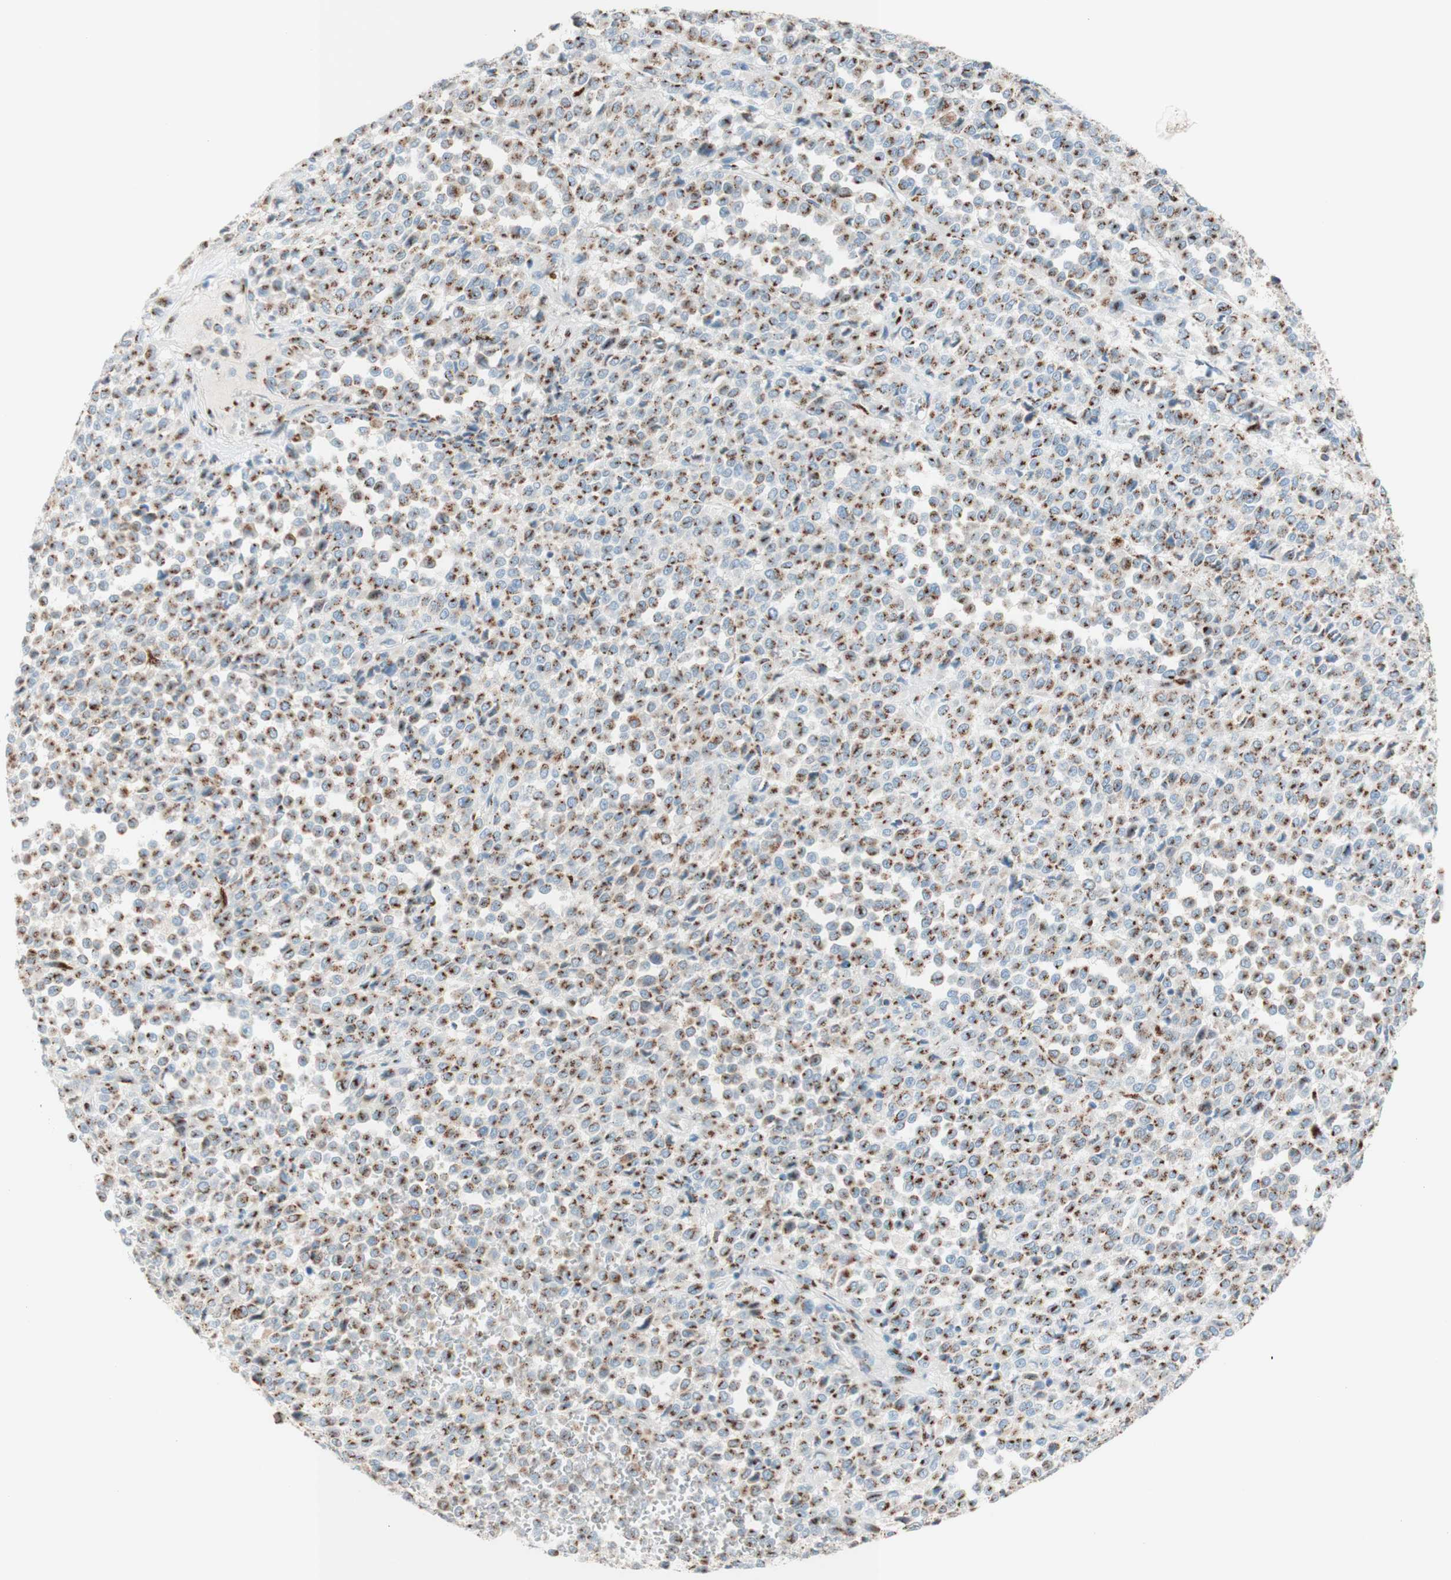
{"staining": {"intensity": "moderate", "quantity": ">75%", "location": "cytoplasmic/membranous"}, "tissue": "melanoma", "cell_type": "Tumor cells", "image_type": "cancer", "snomed": [{"axis": "morphology", "description": "Malignant melanoma, Metastatic site"}, {"axis": "topography", "description": "Pancreas"}], "caption": "Tumor cells demonstrate medium levels of moderate cytoplasmic/membranous staining in about >75% of cells in human melanoma.", "gene": "GOLGB1", "patient": {"sex": "female", "age": 30}}